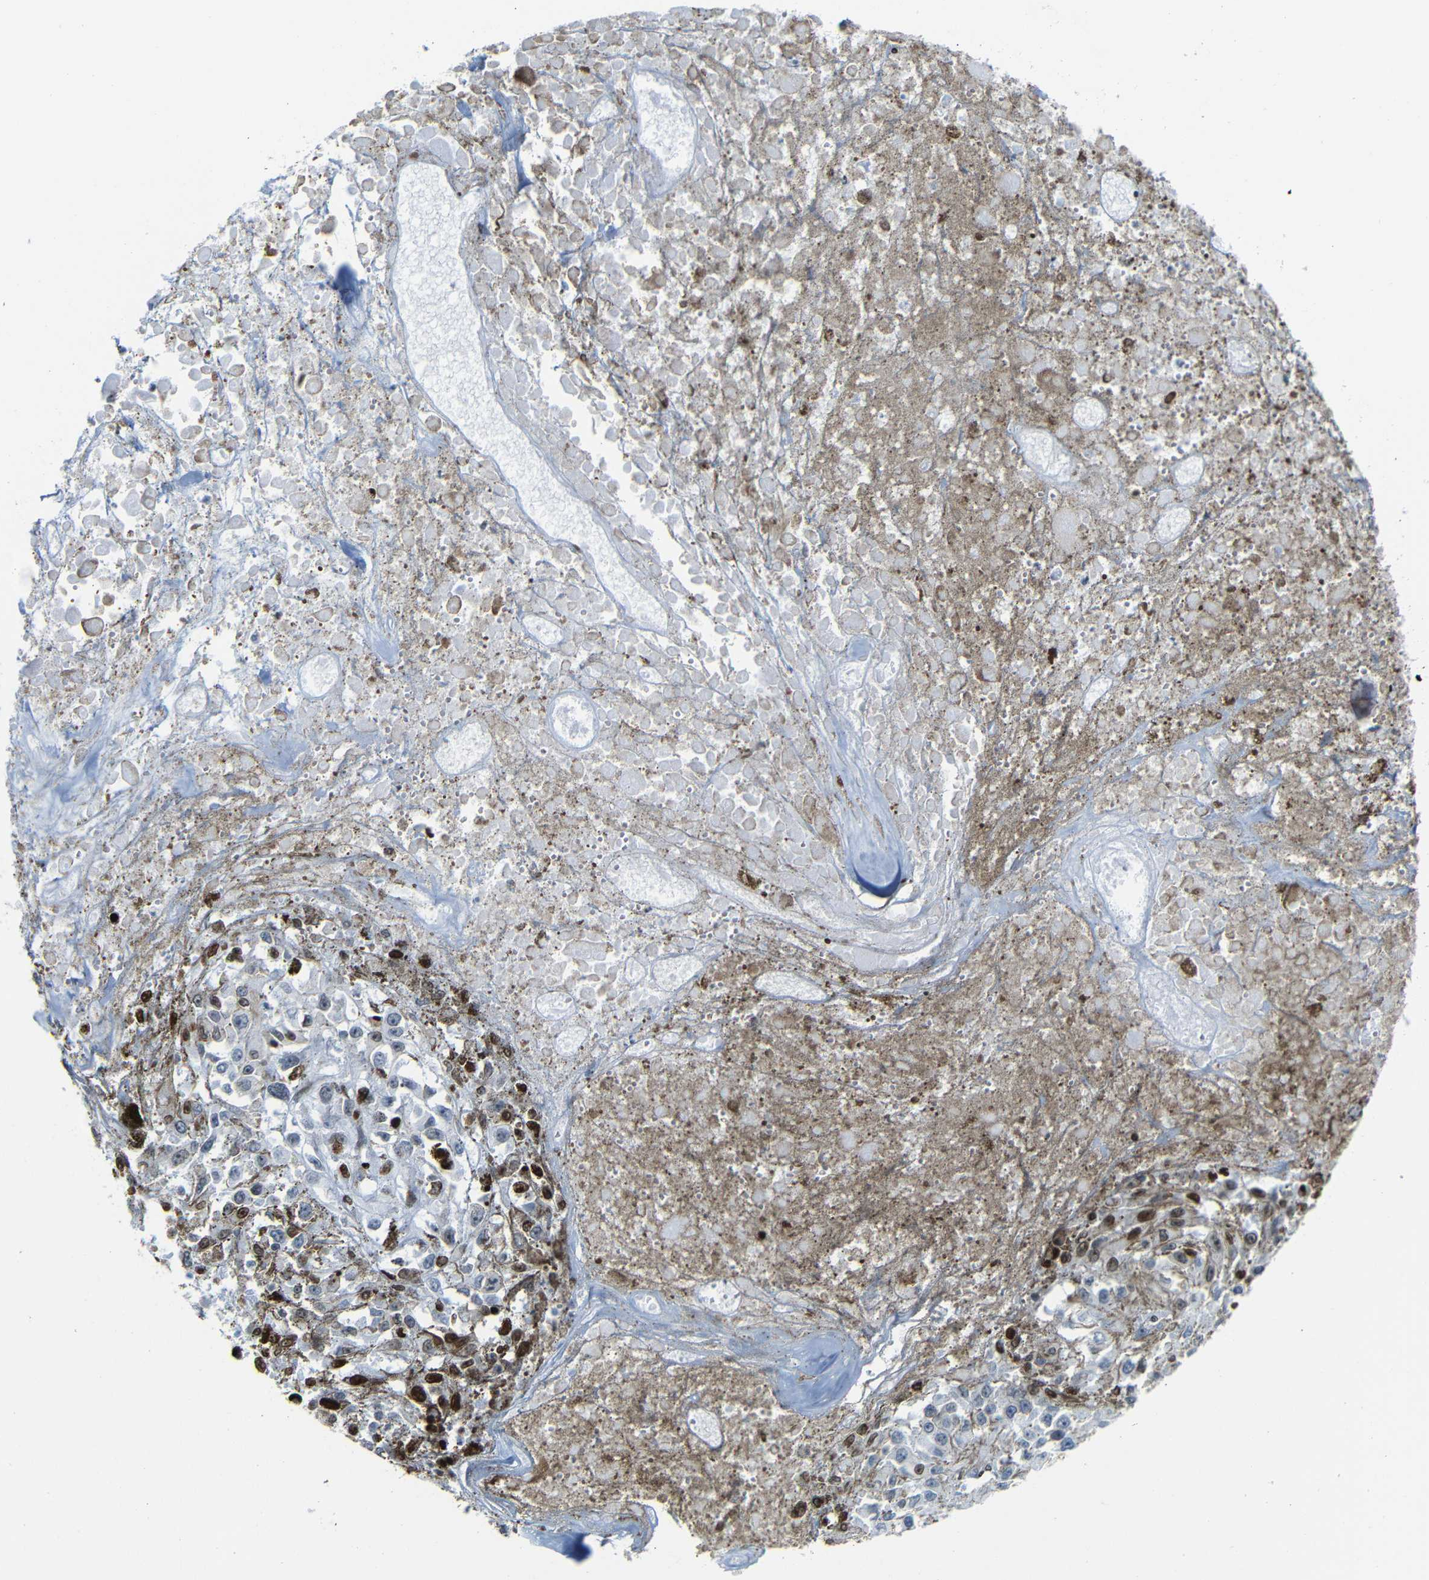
{"staining": {"intensity": "strong", "quantity": "25%-75%", "location": "nuclear"}, "tissue": "melanoma", "cell_type": "Tumor cells", "image_type": "cancer", "snomed": [{"axis": "morphology", "description": "Malignant melanoma, Metastatic site"}, {"axis": "topography", "description": "Lymph node"}], "caption": "Tumor cells exhibit high levels of strong nuclear positivity in approximately 25%-75% of cells in melanoma.", "gene": "NPIPB15", "patient": {"sex": "male", "age": 59}}